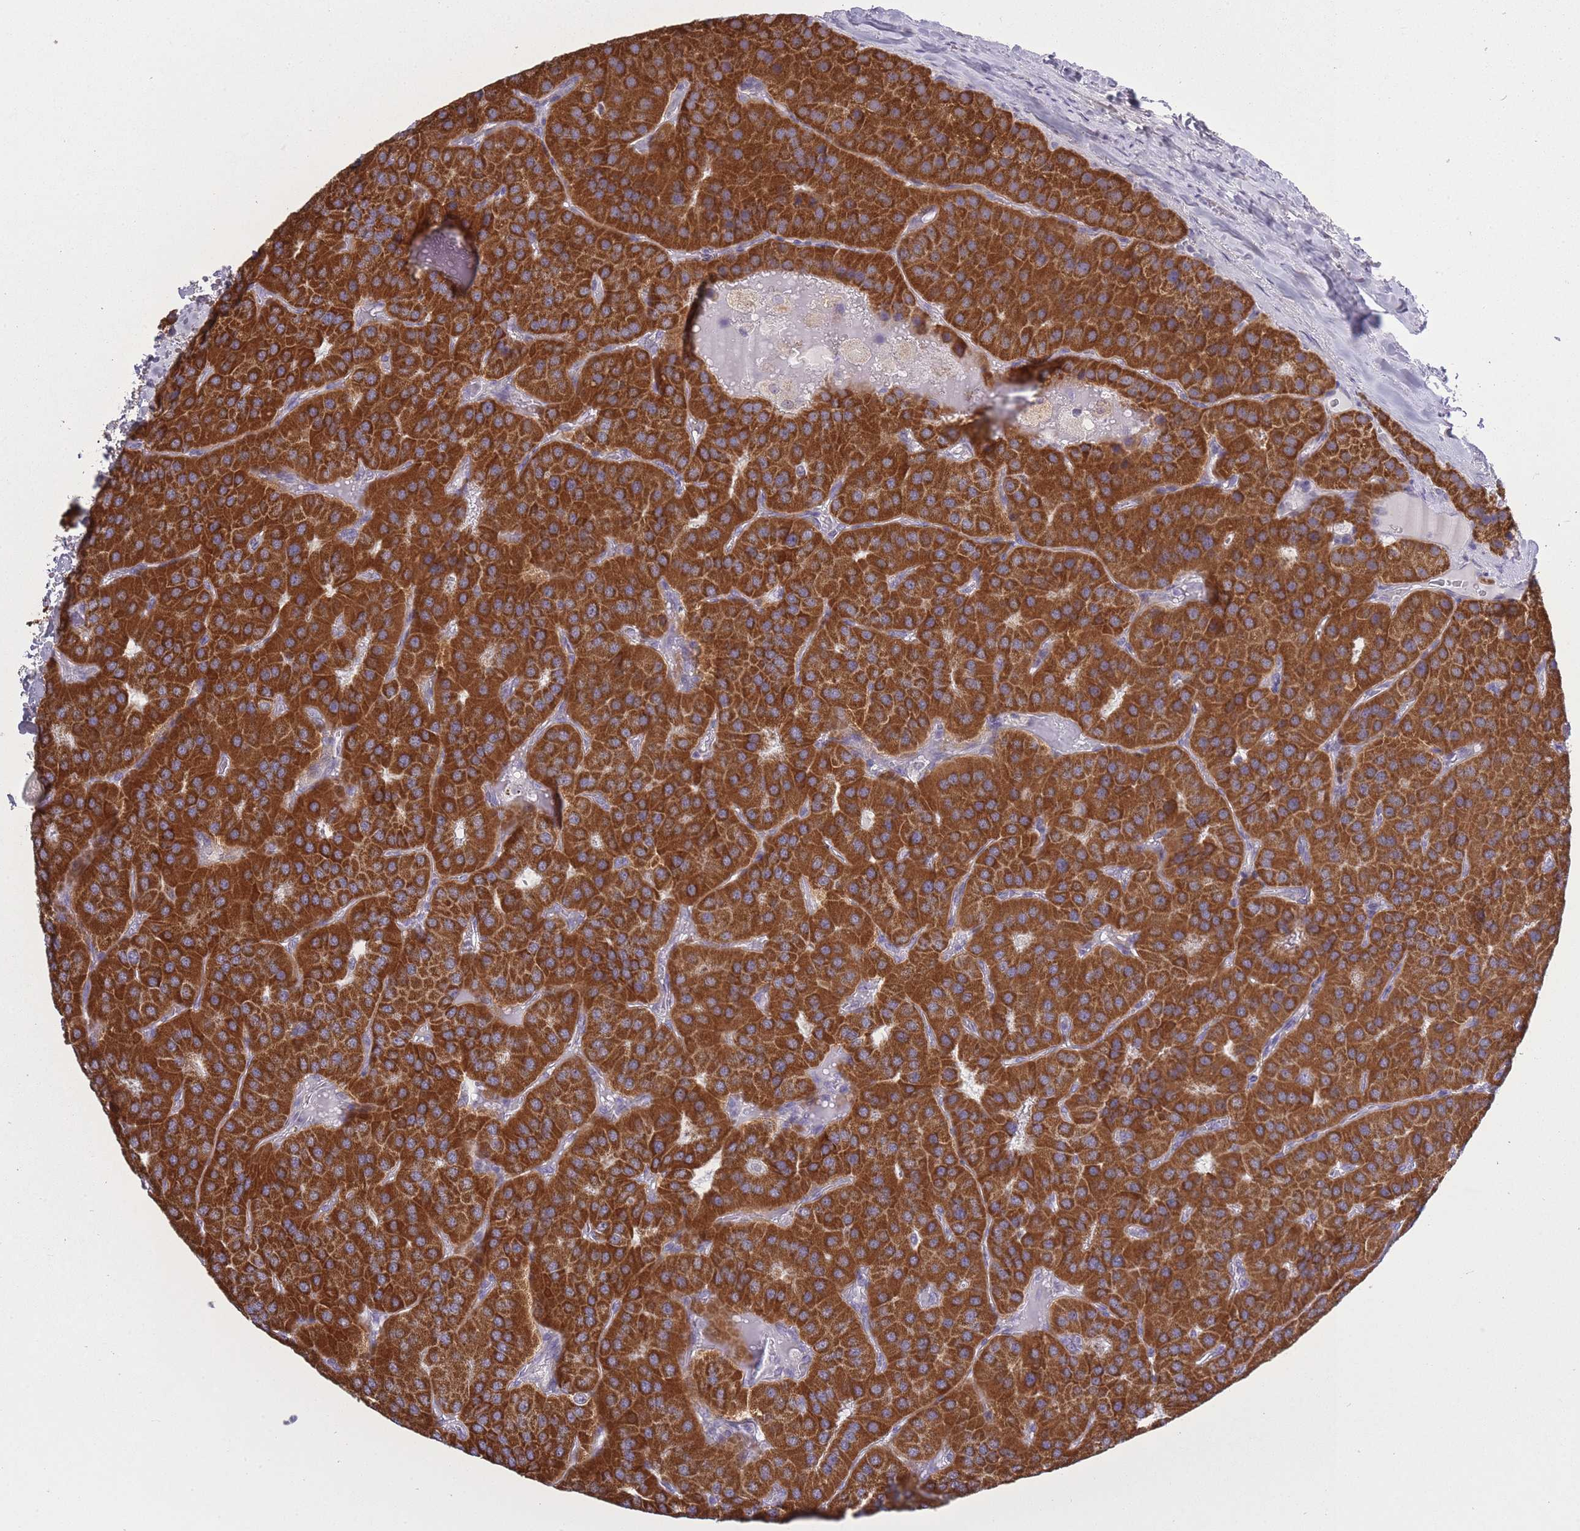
{"staining": {"intensity": "strong", "quantity": ">75%", "location": "cytoplasmic/membranous"}, "tissue": "parathyroid gland", "cell_type": "Glandular cells", "image_type": "normal", "snomed": [{"axis": "morphology", "description": "Normal tissue, NOS"}, {"axis": "morphology", "description": "Adenoma, NOS"}, {"axis": "topography", "description": "Parathyroid gland"}], "caption": "Benign parathyroid gland was stained to show a protein in brown. There is high levels of strong cytoplasmic/membranous staining in approximately >75% of glandular cells.", "gene": "ZBTB24", "patient": {"sex": "female", "age": 86}}